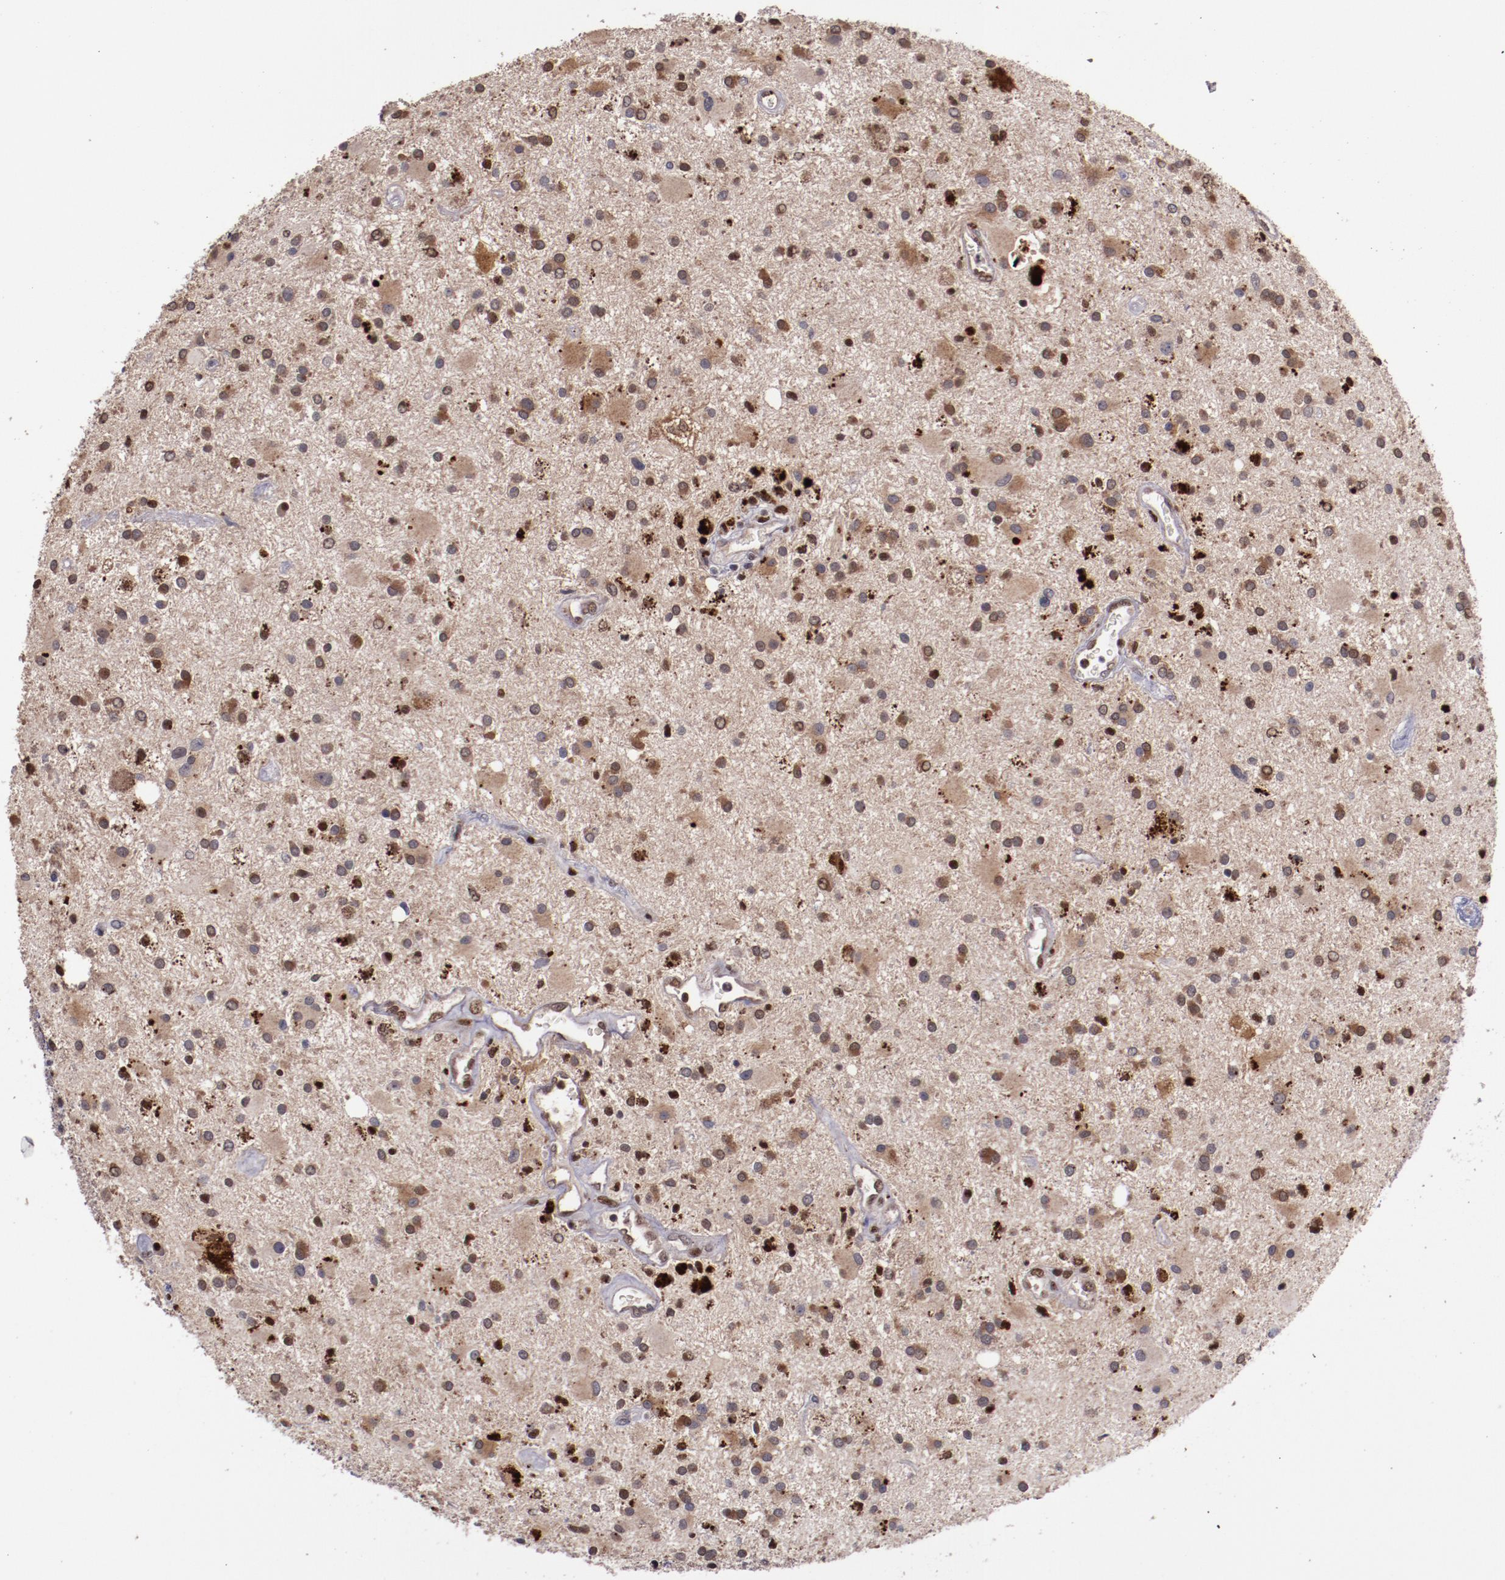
{"staining": {"intensity": "moderate", "quantity": ">75%", "location": "cytoplasmic/membranous,nuclear"}, "tissue": "glioma", "cell_type": "Tumor cells", "image_type": "cancer", "snomed": [{"axis": "morphology", "description": "Glioma, malignant, Low grade"}, {"axis": "topography", "description": "Brain"}], "caption": "A brown stain shows moderate cytoplasmic/membranous and nuclear staining of a protein in human glioma tumor cells.", "gene": "CHEK2", "patient": {"sex": "male", "age": 58}}